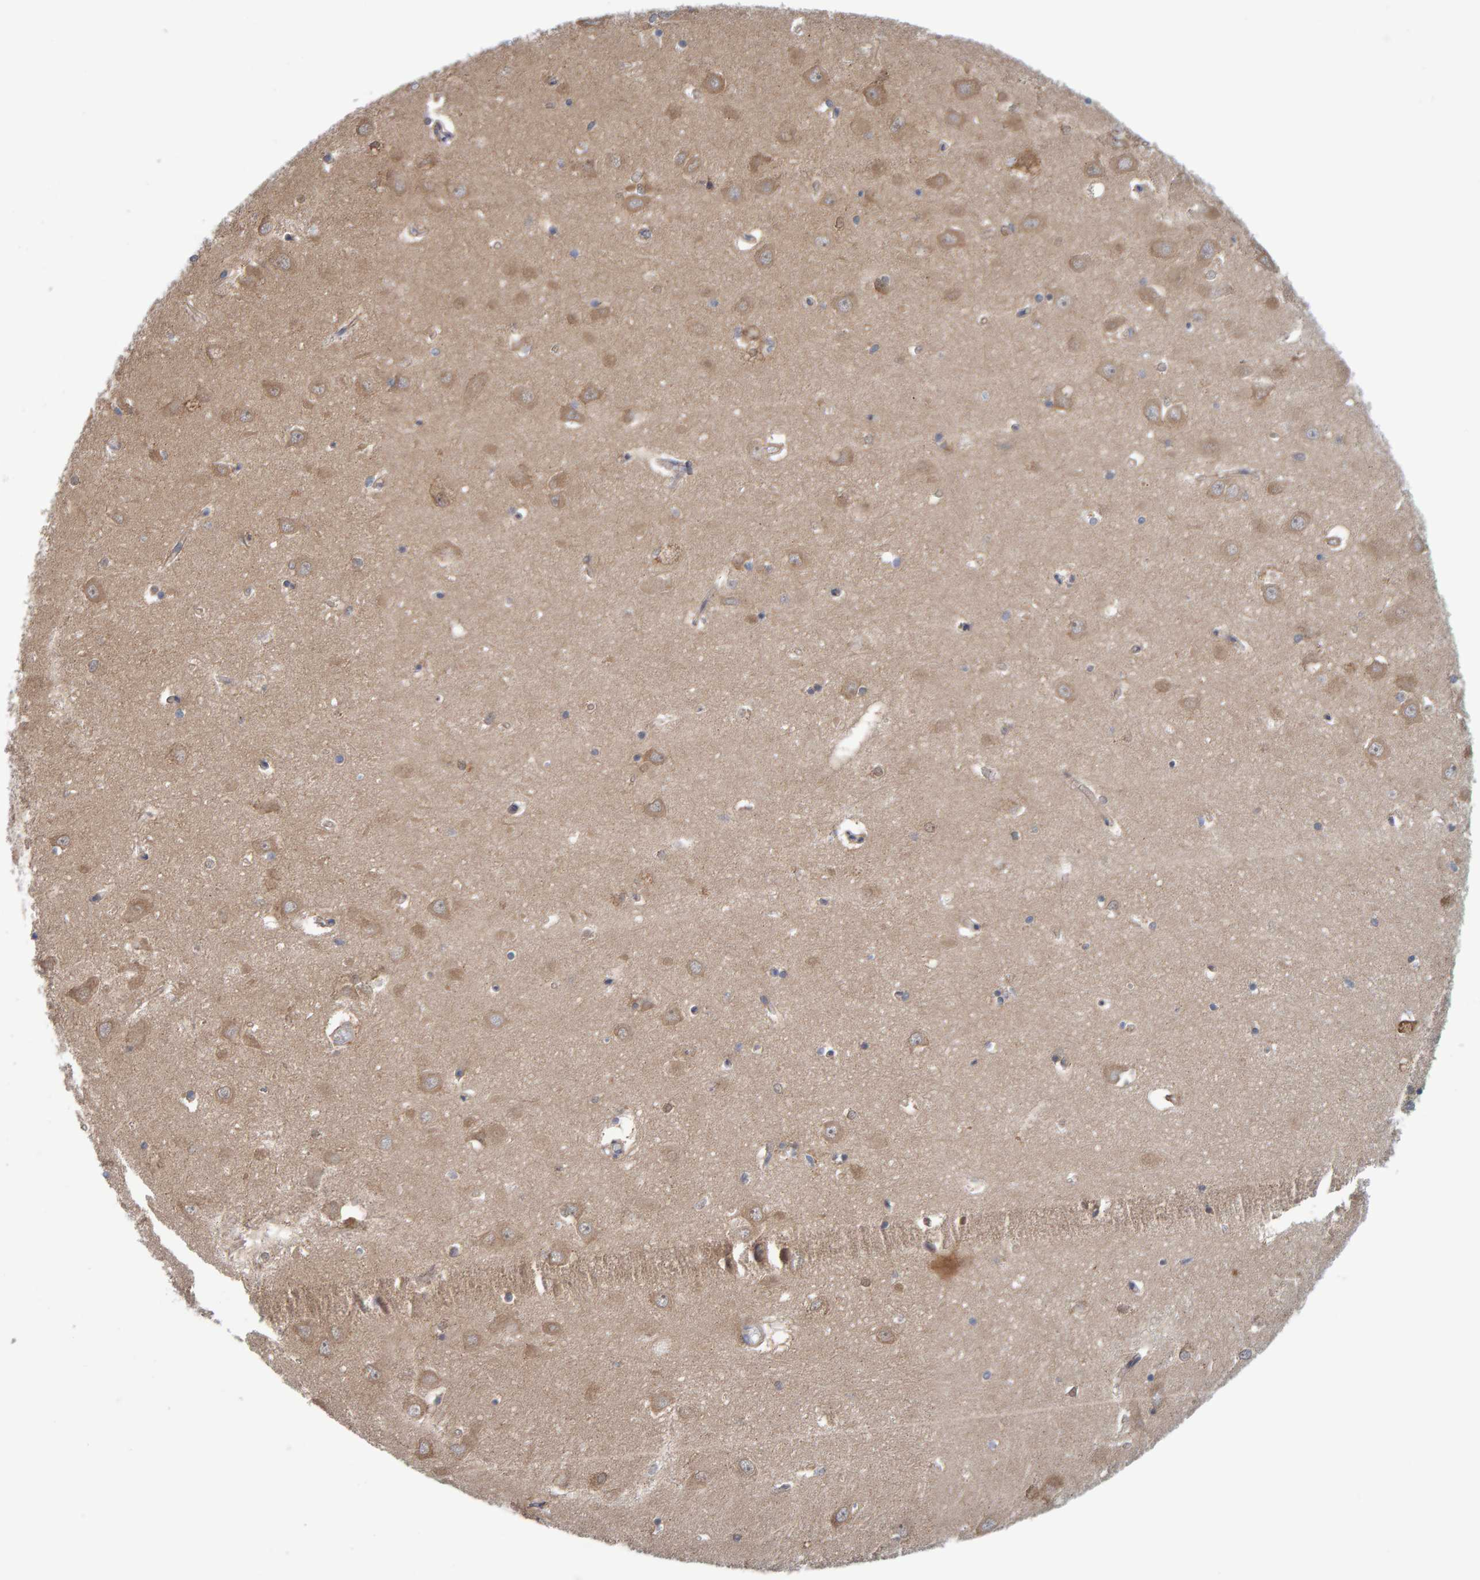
{"staining": {"intensity": "weak", "quantity": "25%-75%", "location": "cytoplasmic/membranous"}, "tissue": "hippocampus", "cell_type": "Glial cells", "image_type": "normal", "snomed": [{"axis": "morphology", "description": "Normal tissue, NOS"}, {"axis": "topography", "description": "Hippocampus"}], "caption": "Hippocampus stained with DAB immunohistochemistry (IHC) shows low levels of weak cytoplasmic/membranous expression in approximately 25%-75% of glial cells.", "gene": "TATDN1", "patient": {"sex": "male", "age": 70}}